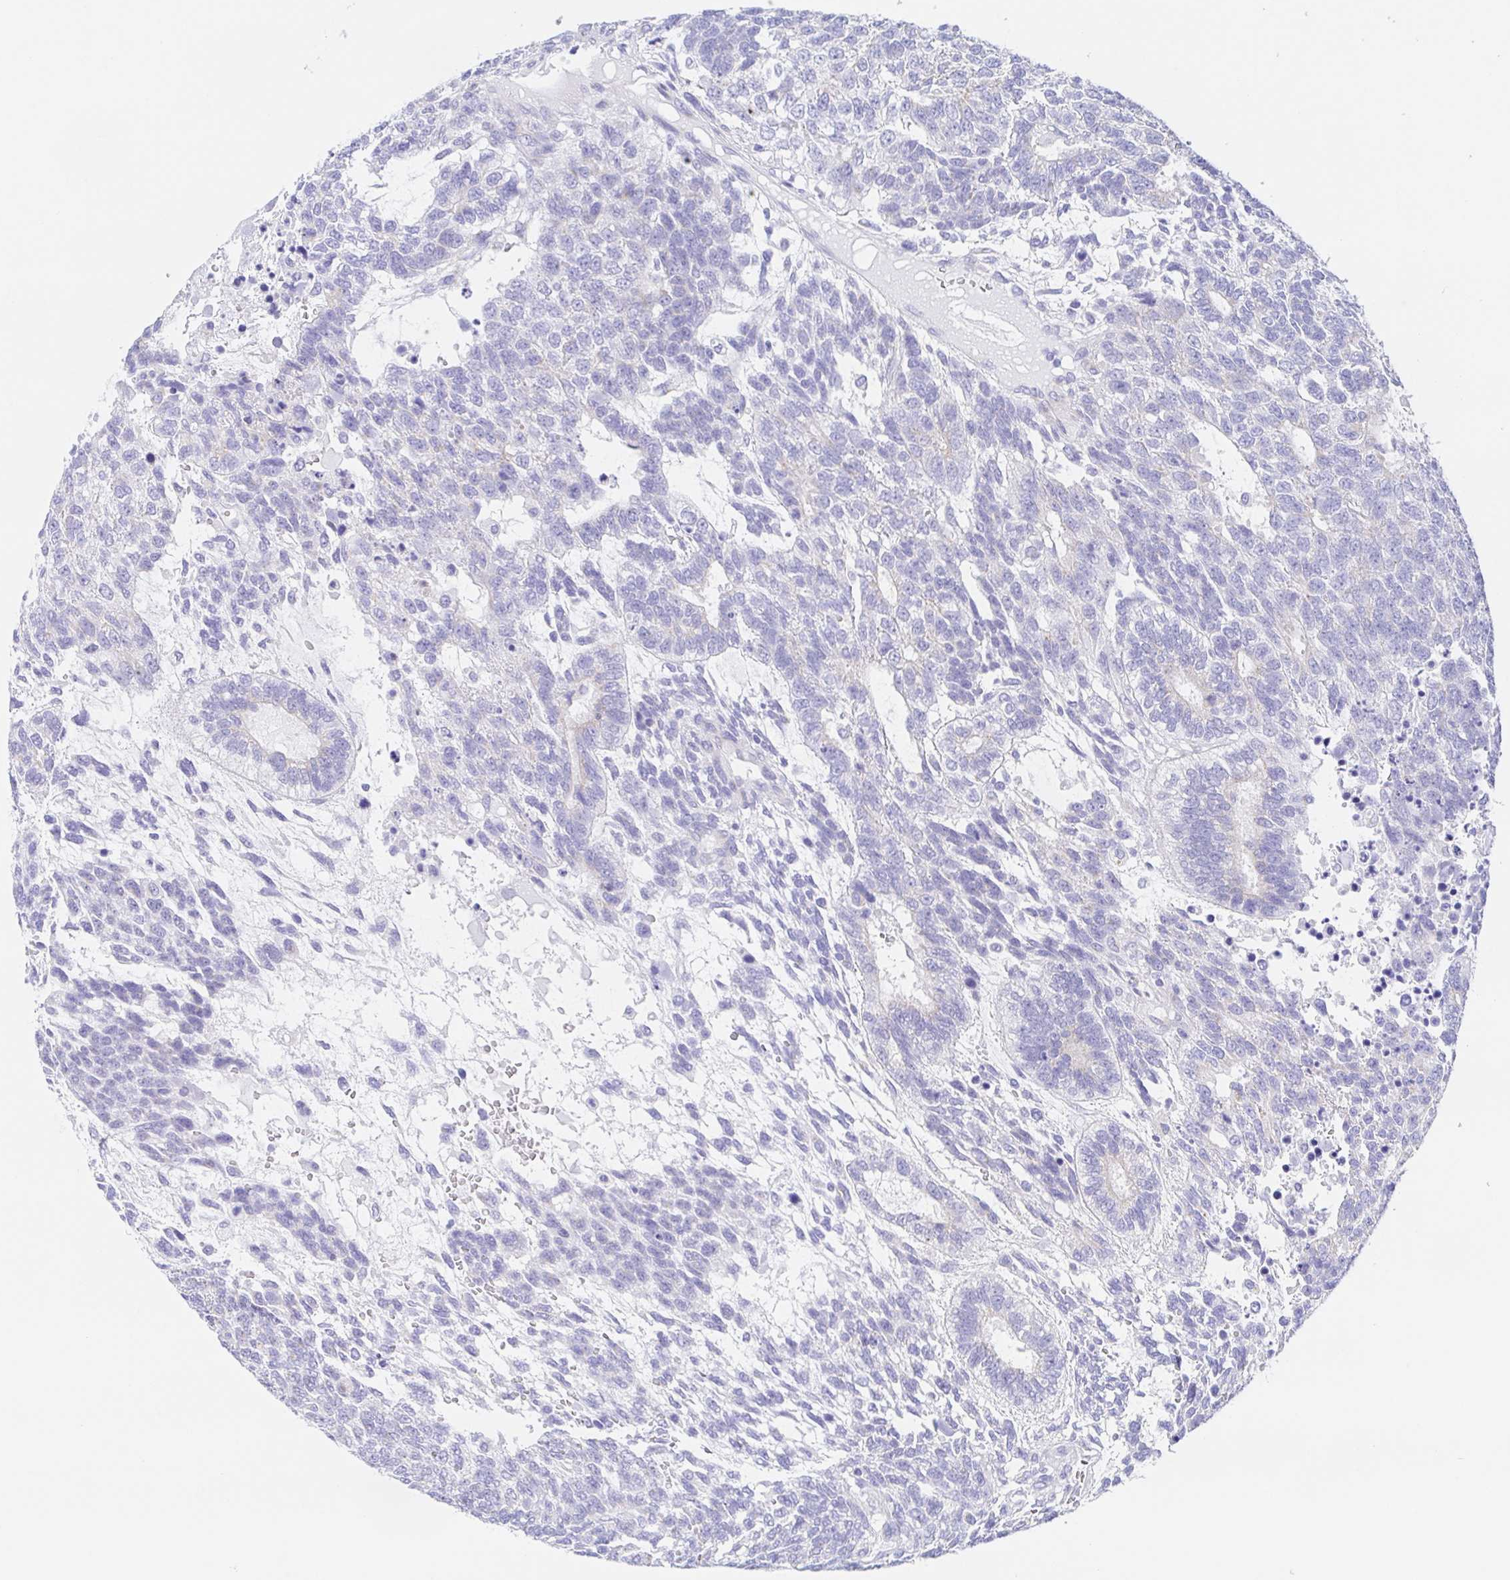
{"staining": {"intensity": "negative", "quantity": "none", "location": "none"}, "tissue": "testis cancer", "cell_type": "Tumor cells", "image_type": "cancer", "snomed": [{"axis": "morphology", "description": "Carcinoma, Embryonal, NOS"}, {"axis": "topography", "description": "Testis"}], "caption": "This is a photomicrograph of immunohistochemistry staining of testis embryonal carcinoma, which shows no positivity in tumor cells.", "gene": "SCG3", "patient": {"sex": "male", "age": 23}}